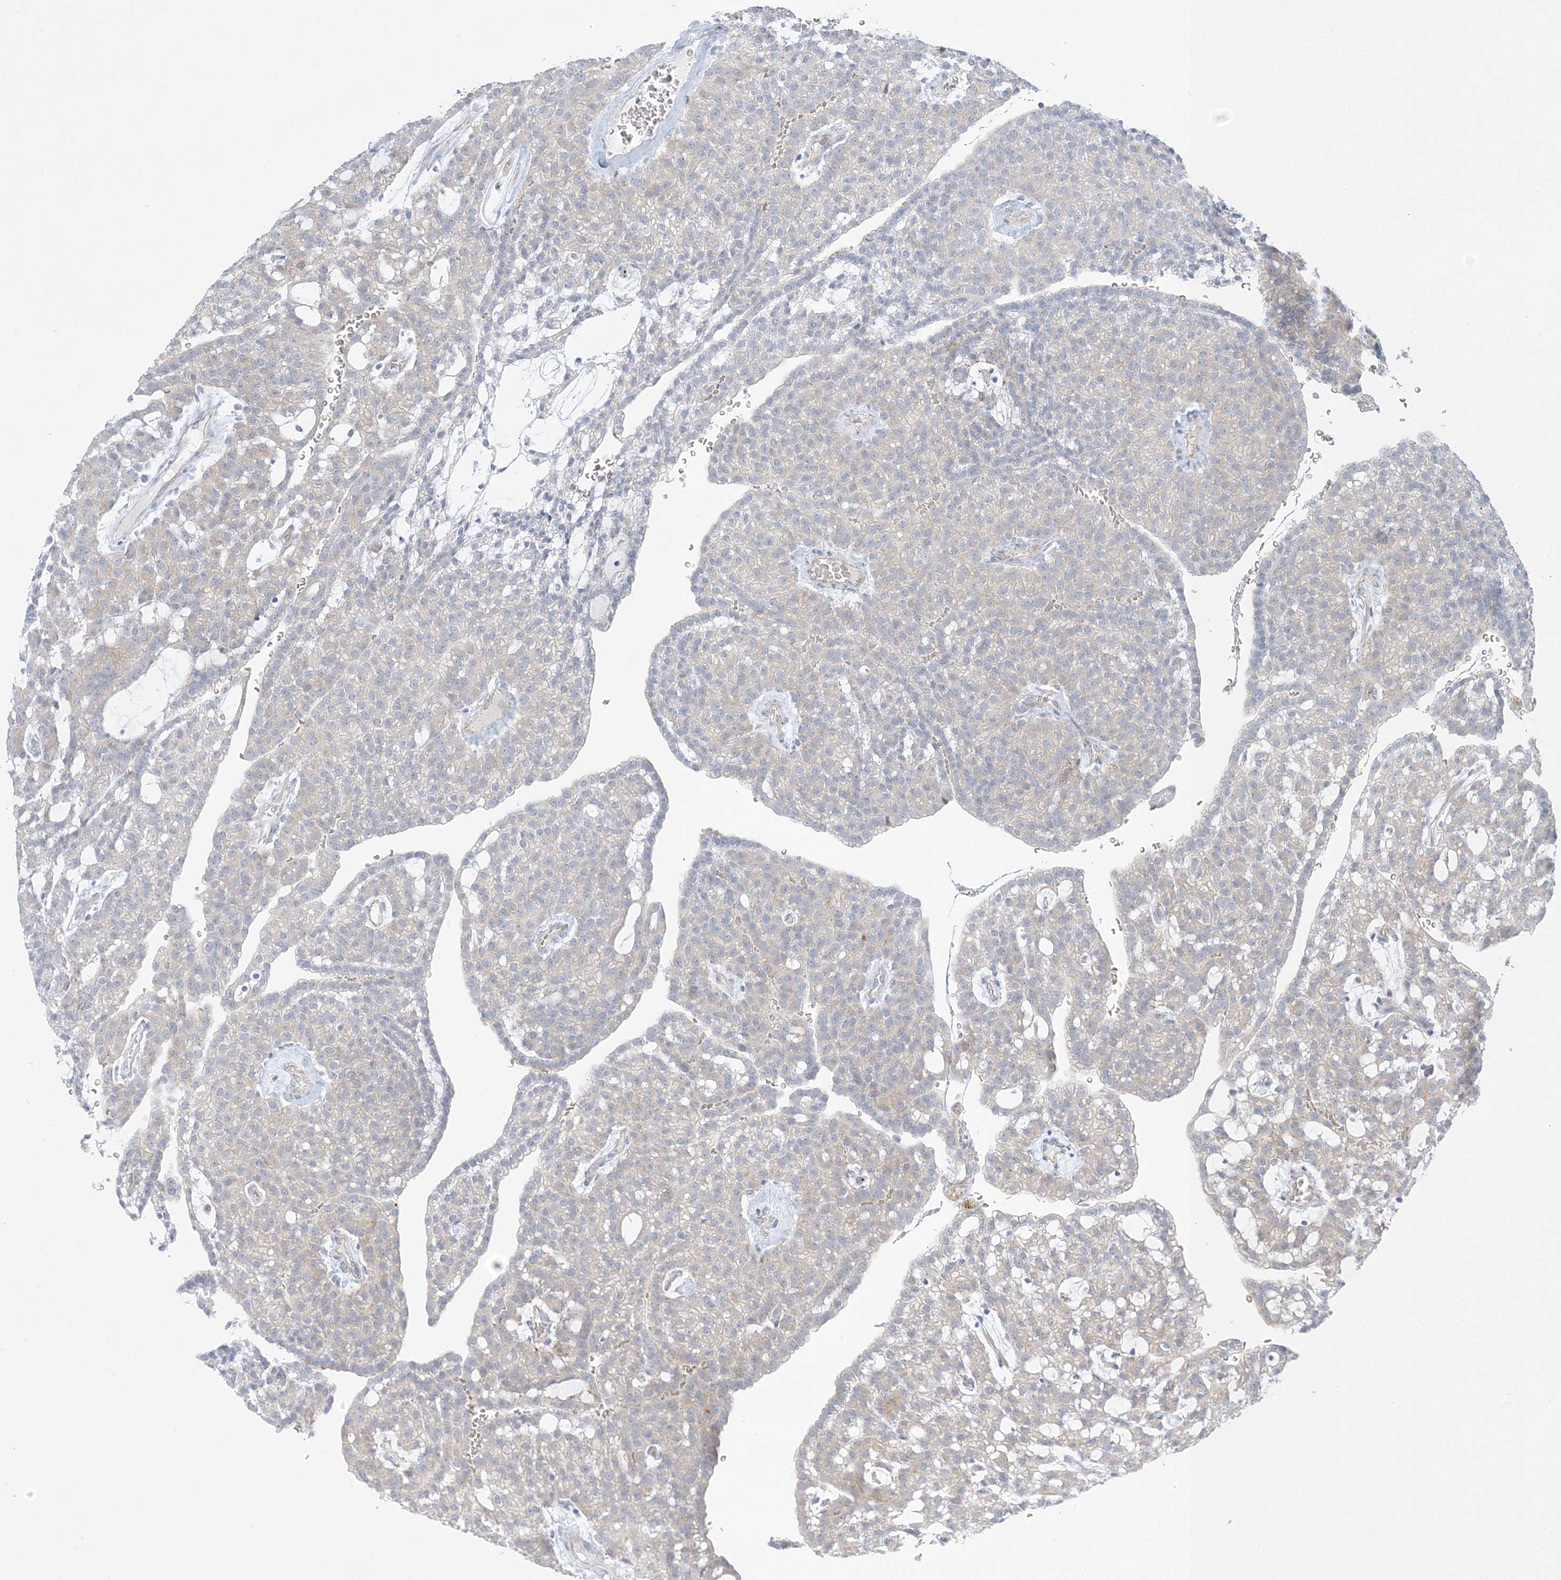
{"staining": {"intensity": "negative", "quantity": "none", "location": "none"}, "tissue": "renal cancer", "cell_type": "Tumor cells", "image_type": "cancer", "snomed": [{"axis": "morphology", "description": "Adenocarcinoma, NOS"}, {"axis": "topography", "description": "Kidney"}], "caption": "This histopathology image is of renal cancer stained with IHC to label a protein in brown with the nuclei are counter-stained blue. There is no expression in tumor cells.", "gene": "XIRP2", "patient": {"sex": "male", "age": 63}}